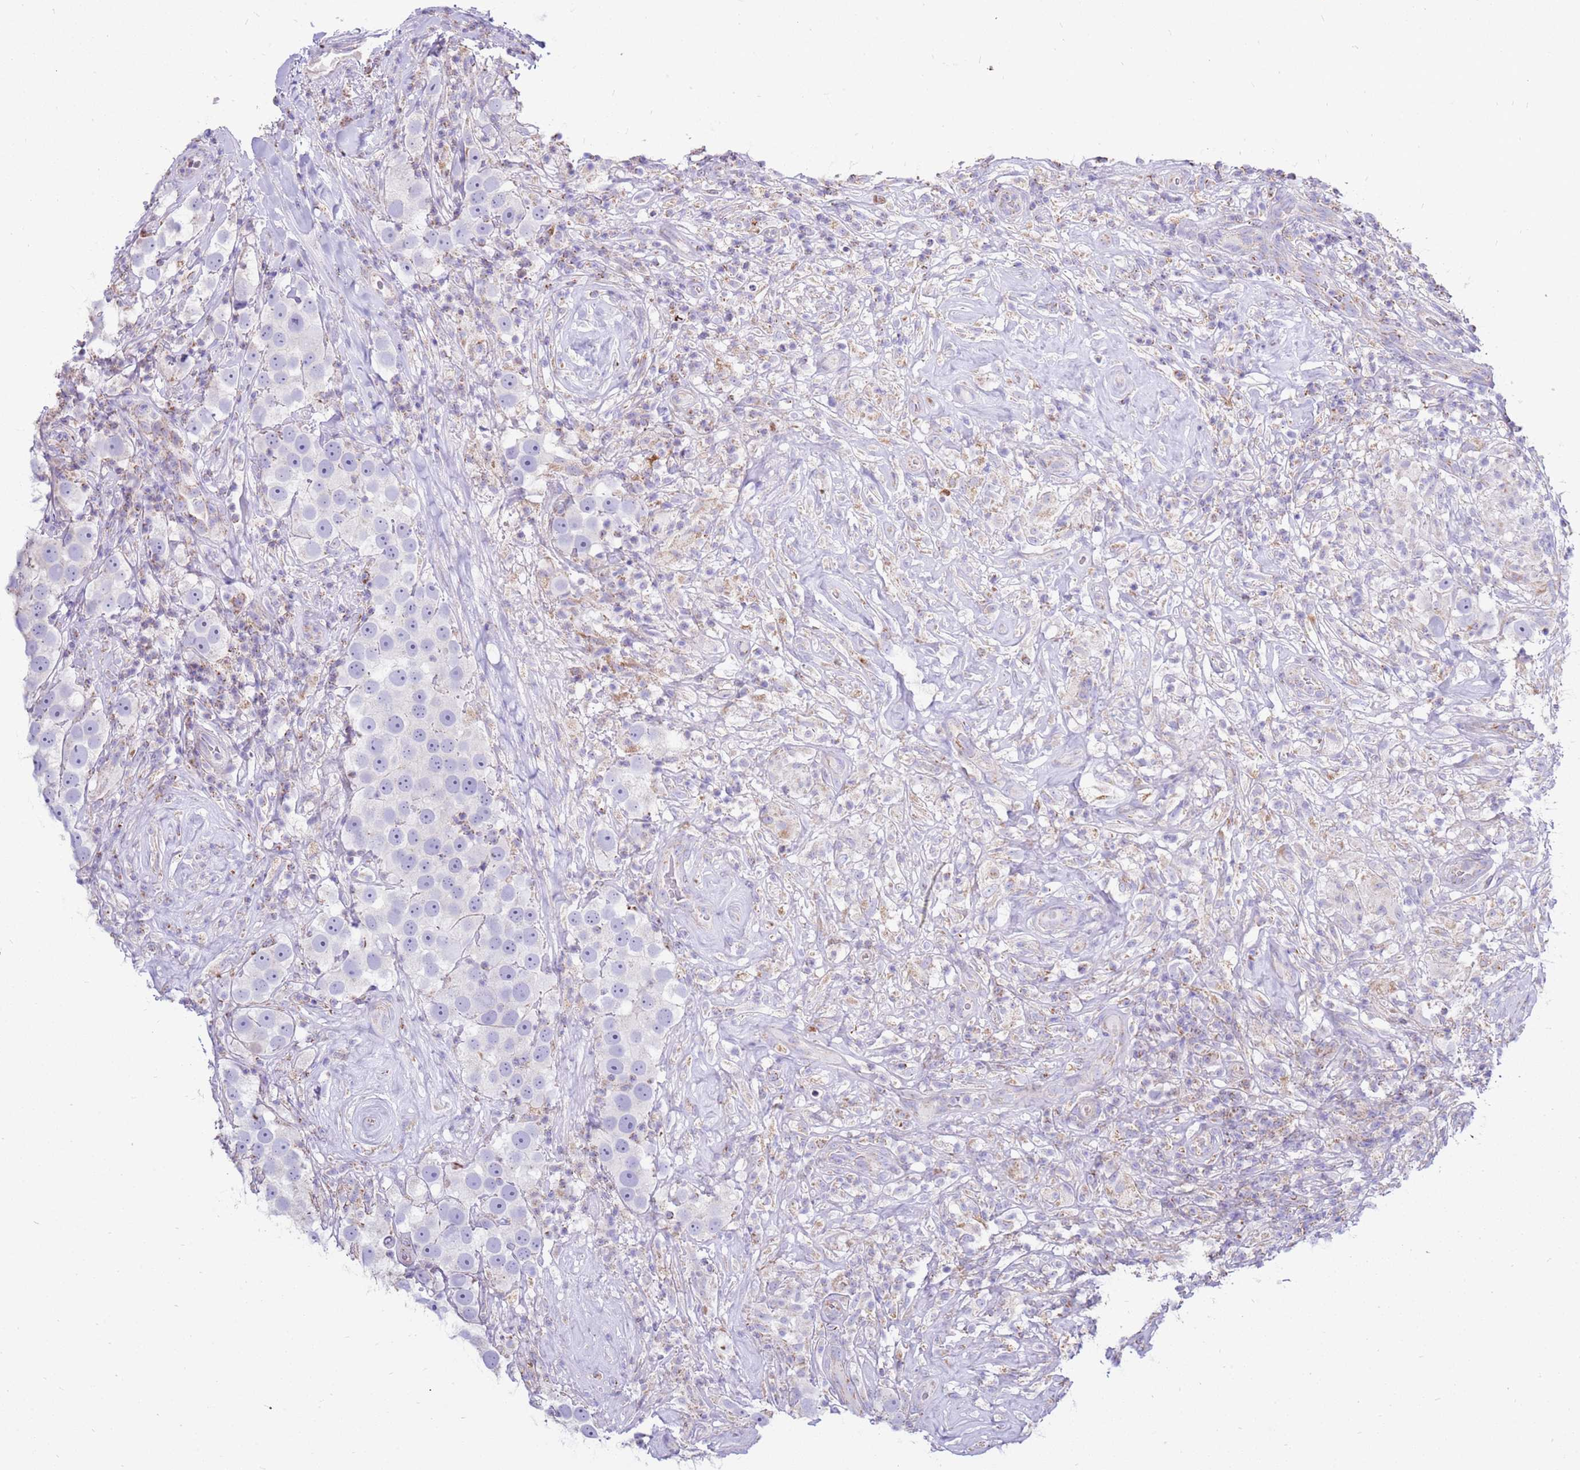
{"staining": {"intensity": "negative", "quantity": "none", "location": "none"}, "tissue": "testis cancer", "cell_type": "Tumor cells", "image_type": "cancer", "snomed": [{"axis": "morphology", "description": "Seminoma, NOS"}, {"axis": "topography", "description": "Testis"}], "caption": "Testis cancer (seminoma) was stained to show a protein in brown. There is no significant staining in tumor cells.", "gene": "IGF1R", "patient": {"sex": "male", "age": 49}}